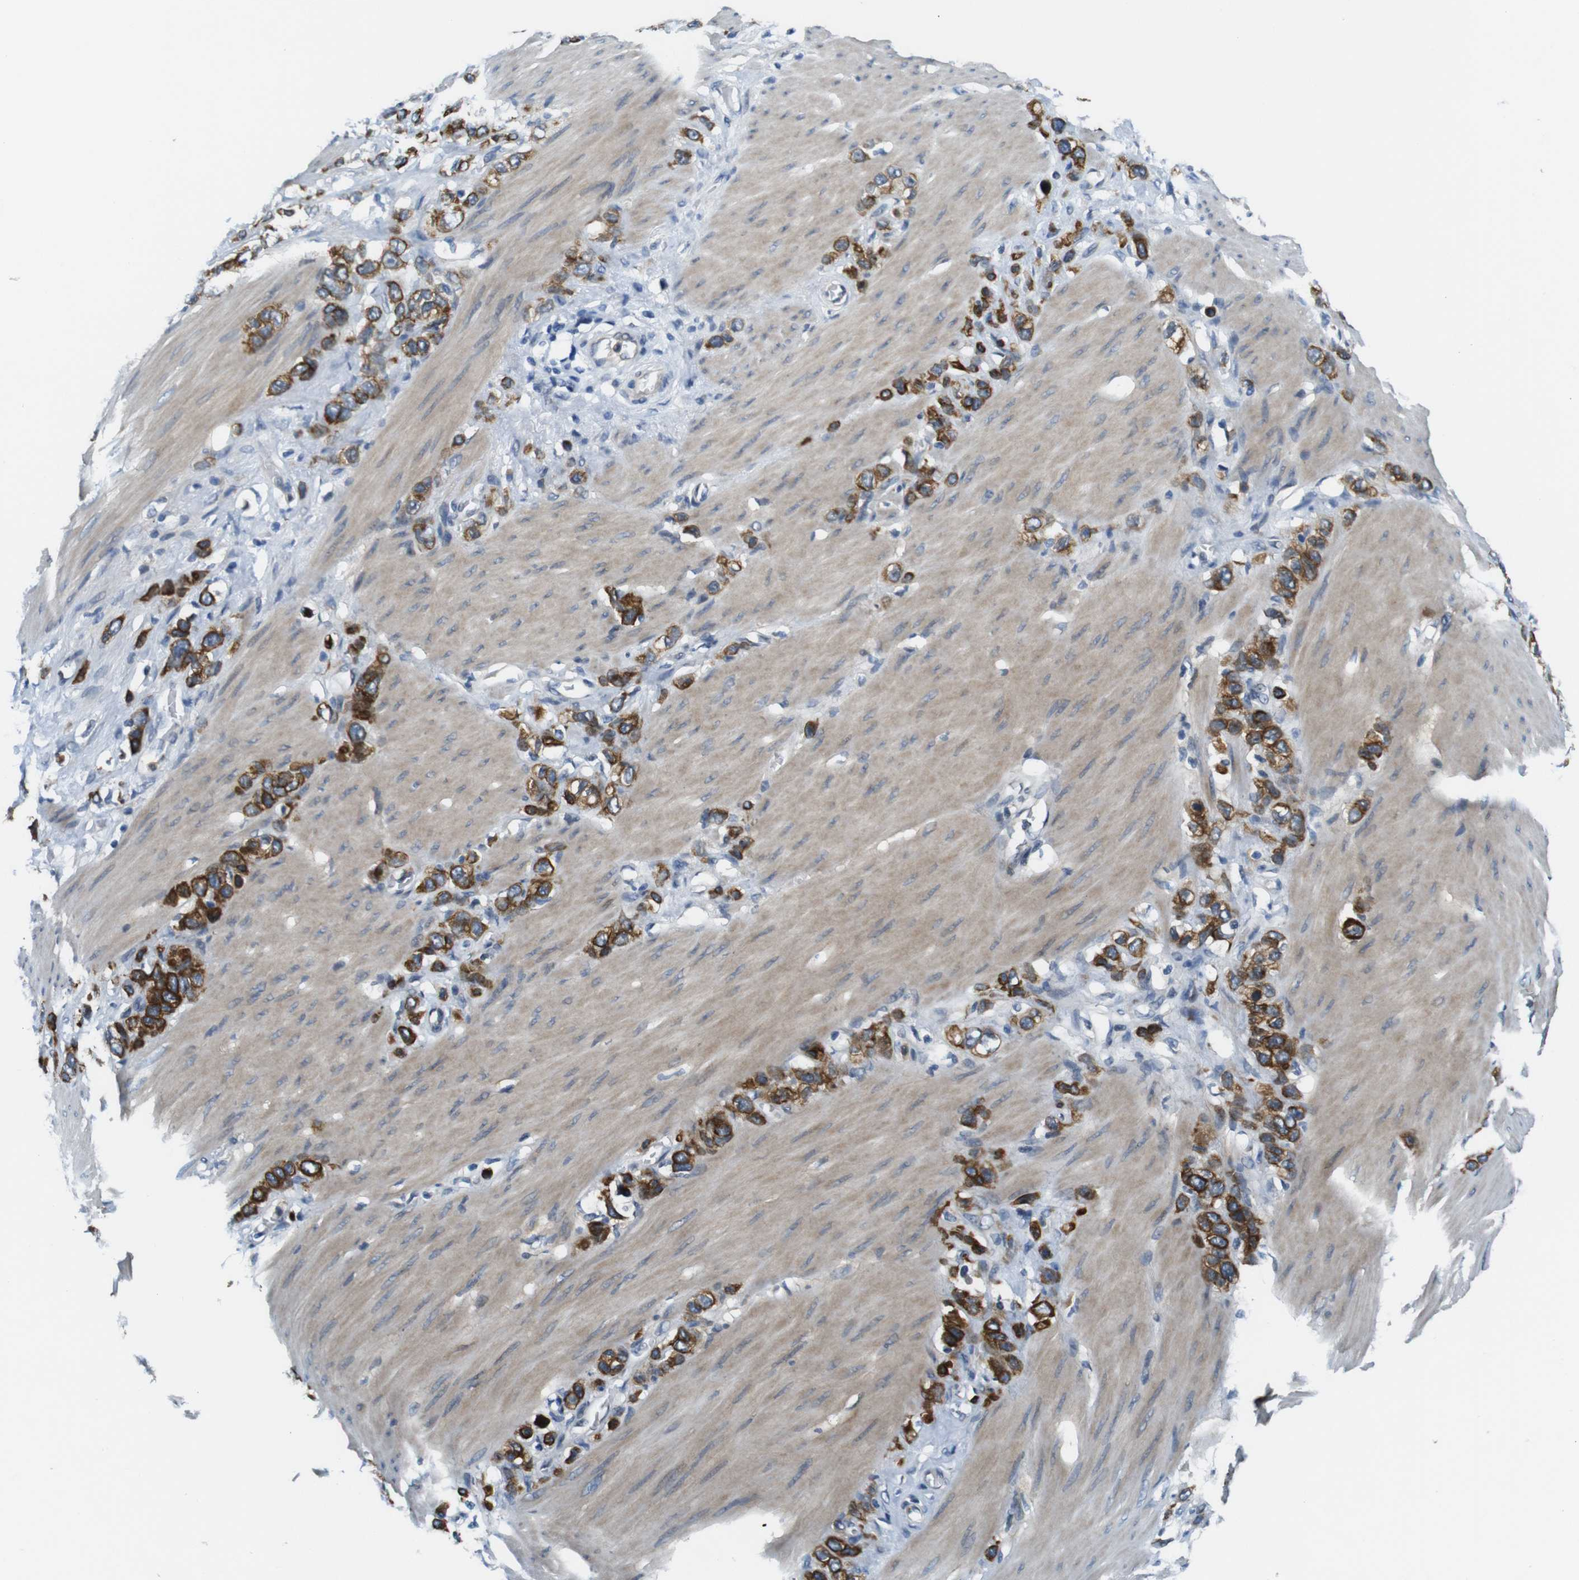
{"staining": {"intensity": "strong", "quantity": "25%-75%", "location": "cytoplasmic/membranous"}, "tissue": "stomach cancer", "cell_type": "Tumor cells", "image_type": "cancer", "snomed": [{"axis": "morphology", "description": "Adenocarcinoma, NOS"}, {"axis": "morphology", "description": "Adenocarcinoma, High grade"}, {"axis": "topography", "description": "Stomach, upper"}, {"axis": "topography", "description": "Stomach, lower"}], "caption": "Adenocarcinoma (stomach) stained with a brown dye demonstrates strong cytoplasmic/membranous positive positivity in about 25%-75% of tumor cells.", "gene": "ZDHHC3", "patient": {"sex": "female", "age": 65}}